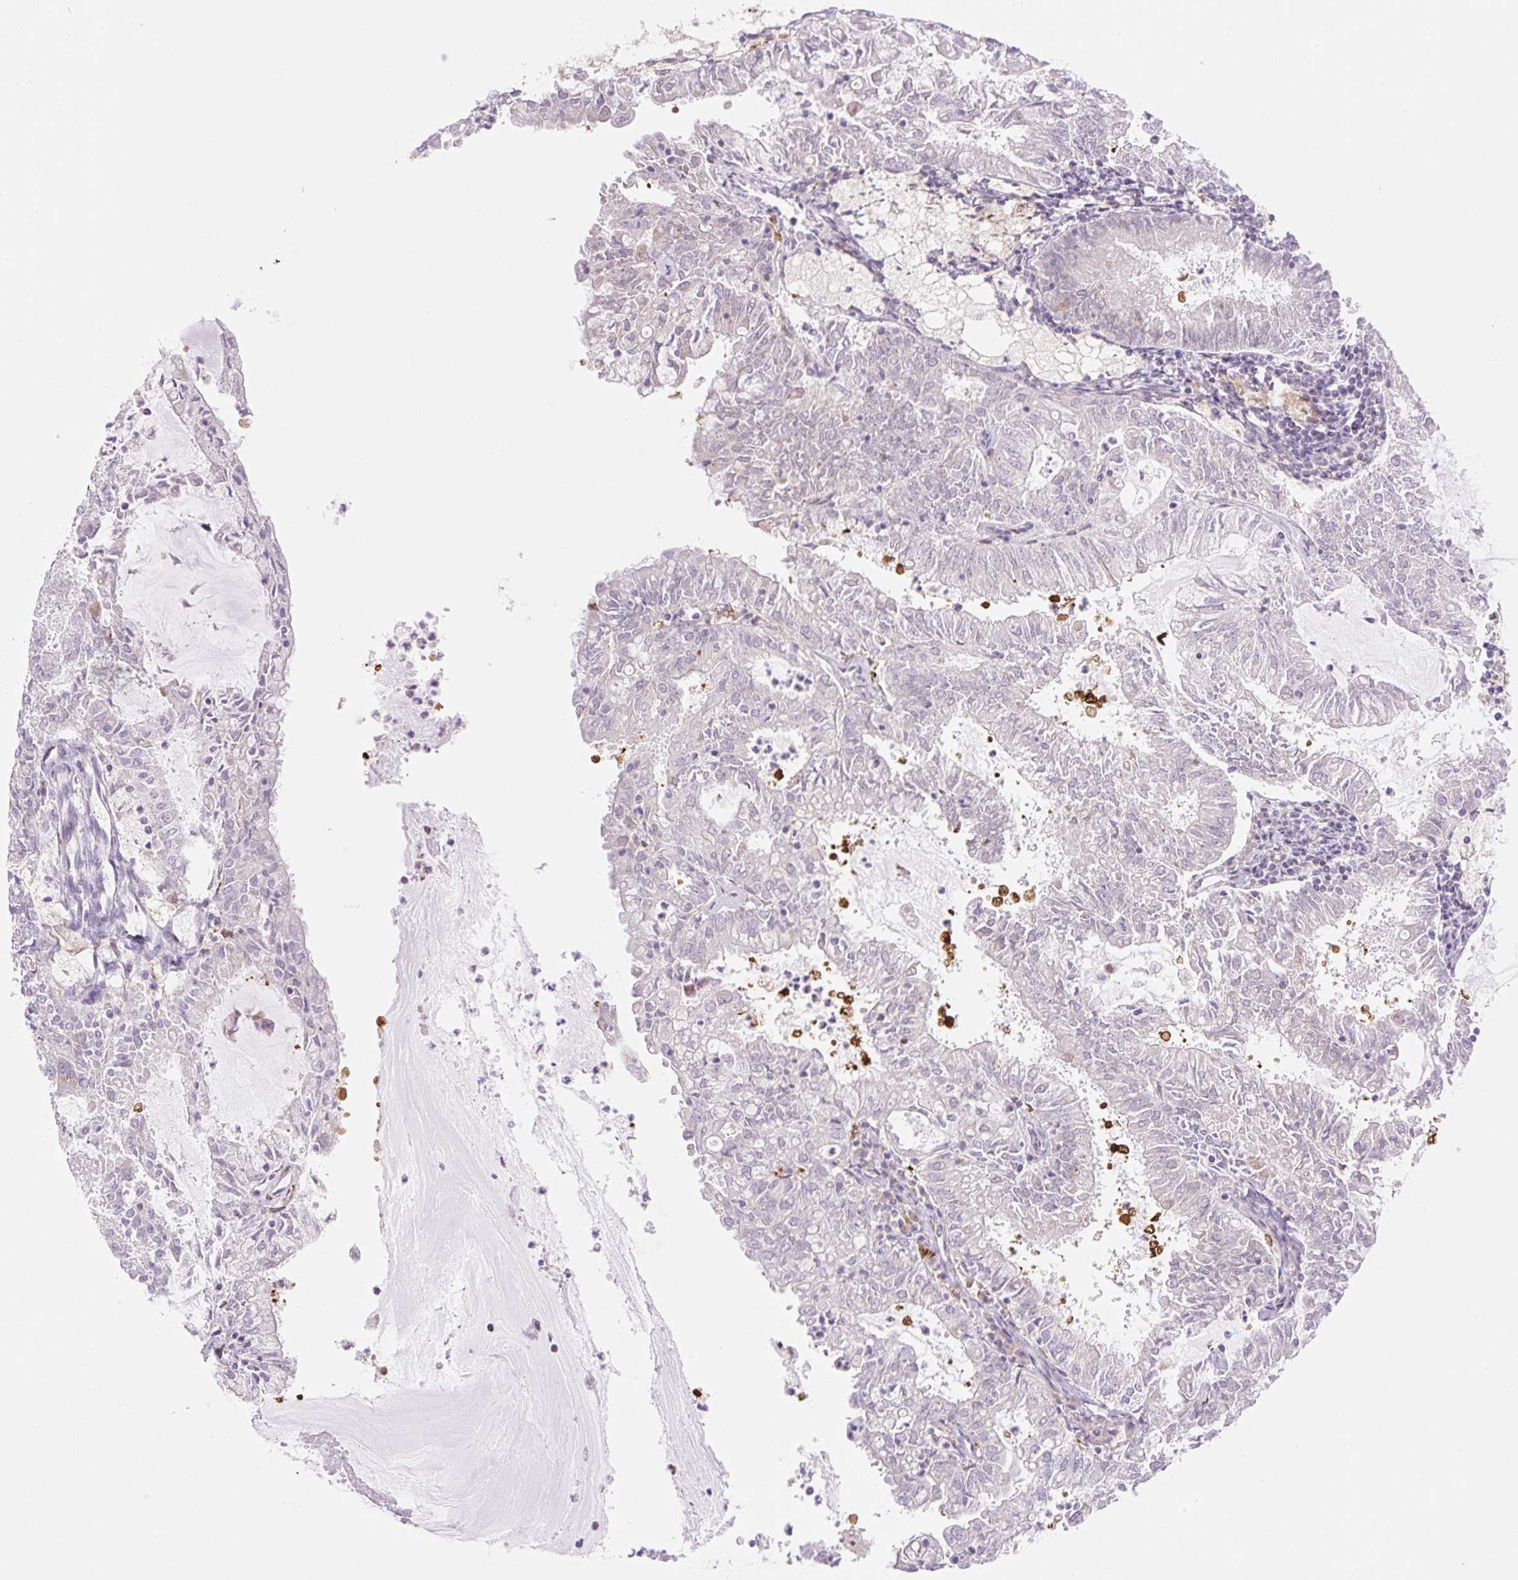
{"staining": {"intensity": "negative", "quantity": "none", "location": "none"}, "tissue": "endometrial cancer", "cell_type": "Tumor cells", "image_type": "cancer", "snomed": [{"axis": "morphology", "description": "Adenocarcinoma, NOS"}, {"axis": "topography", "description": "Endometrium"}], "caption": "Endometrial cancer was stained to show a protein in brown. There is no significant staining in tumor cells.", "gene": "ZFP41", "patient": {"sex": "female", "age": 57}}